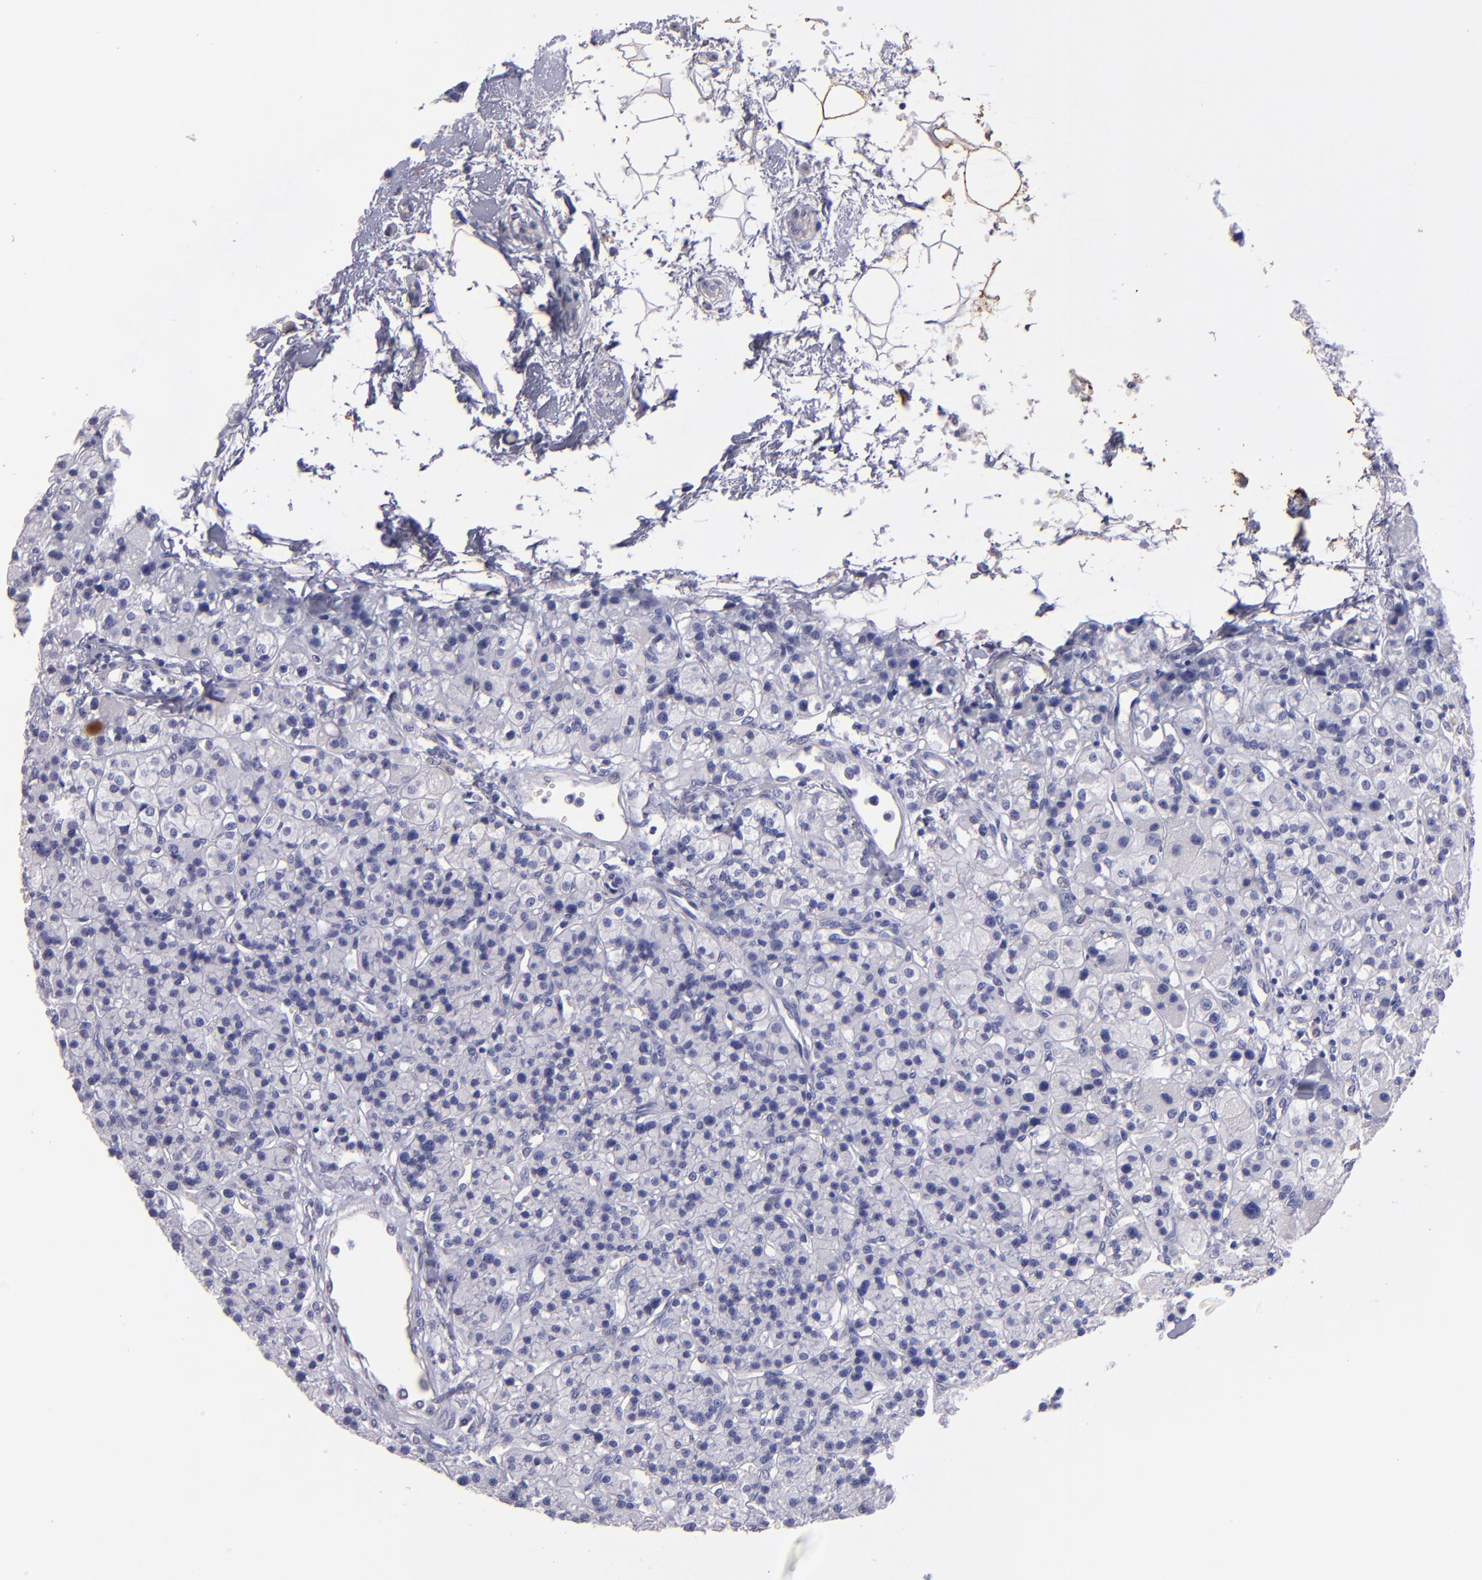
{"staining": {"intensity": "negative", "quantity": "none", "location": "none"}, "tissue": "parathyroid gland", "cell_type": "Glandular cells", "image_type": "normal", "snomed": [{"axis": "morphology", "description": "Normal tissue, NOS"}, {"axis": "topography", "description": "Parathyroid gland"}], "caption": "High power microscopy histopathology image of an IHC image of benign parathyroid gland, revealing no significant staining in glandular cells.", "gene": "TG", "patient": {"sex": "female", "age": 58}}